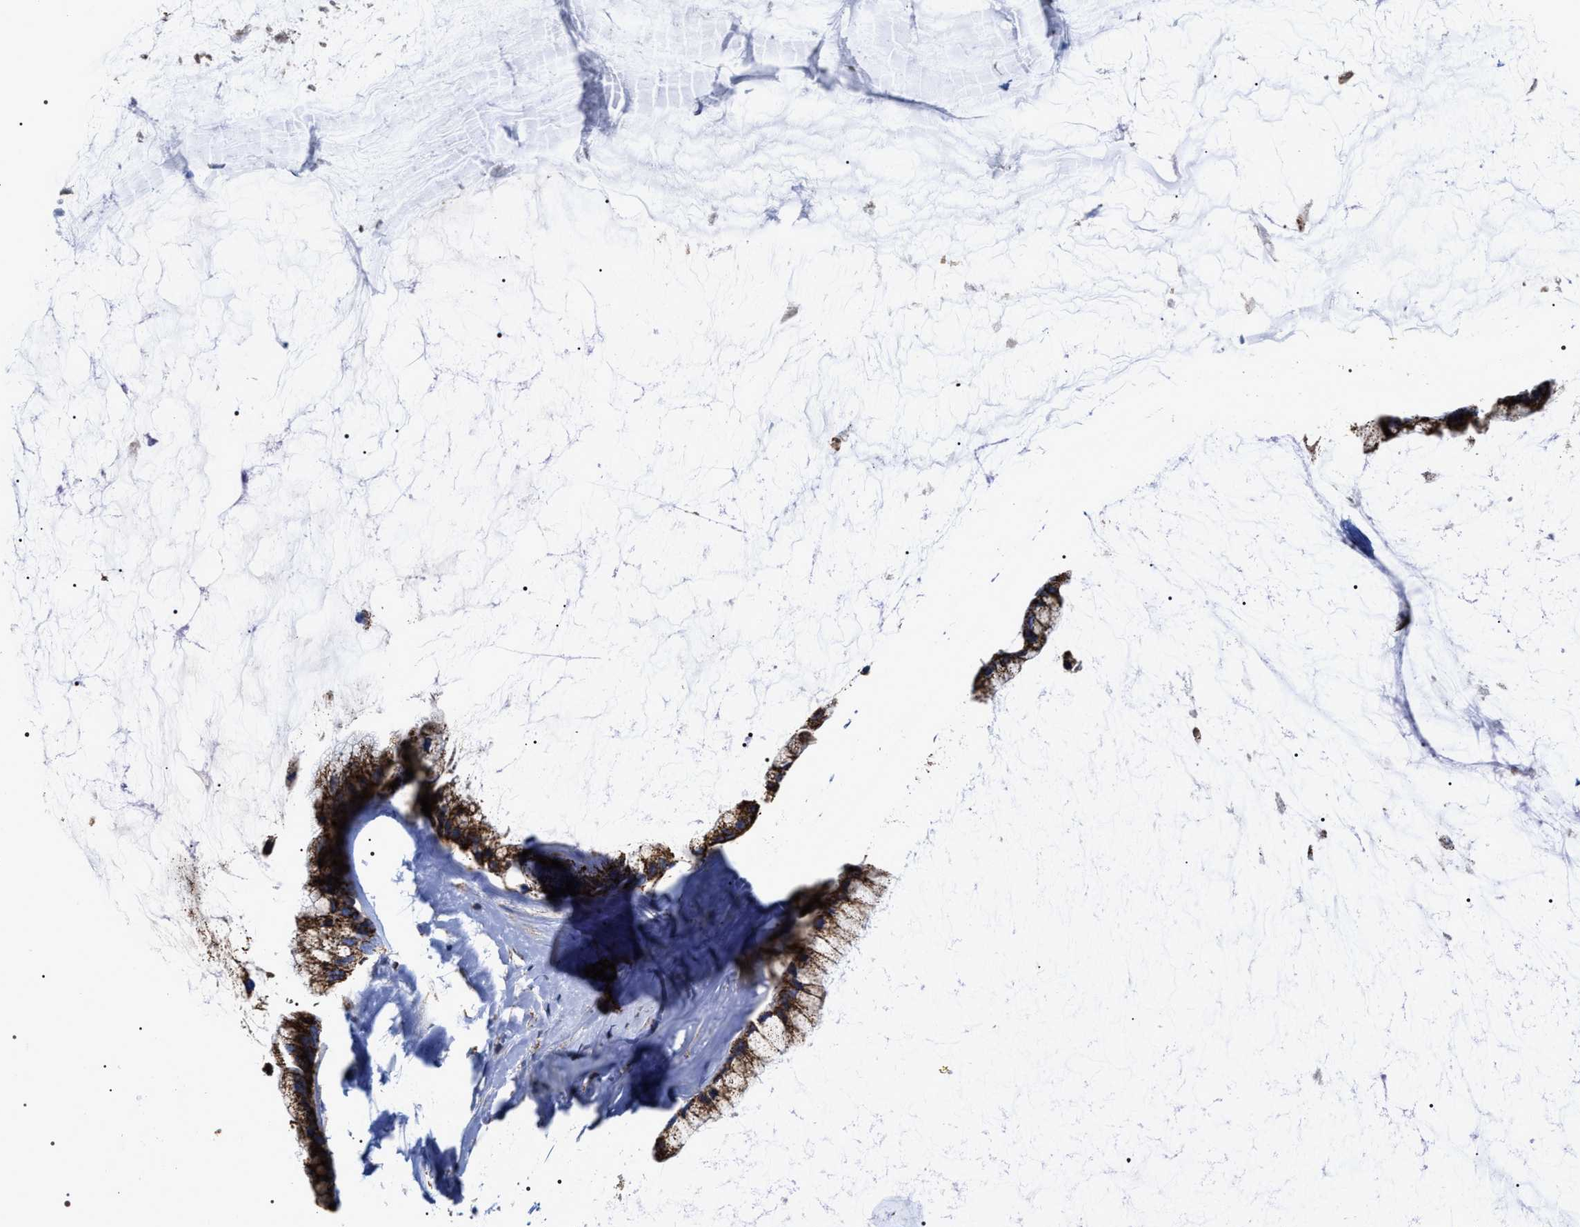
{"staining": {"intensity": "strong", "quantity": ">75%", "location": "cytoplasmic/membranous"}, "tissue": "ovarian cancer", "cell_type": "Tumor cells", "image_type": "cancer", "snomed": [{"axis": "morphology", "description": "Cystadenocarcinoma, mucinous, NOS"}, {"axis": "topography", "description": "Ovary"}], "caption": "The image displays immunohistochemical staining of mucinous cystadenocarcinoma (ovarian). There is strong cytoplasmic/membranous staining is present in approximately >75% of tumor cells. The protein is stained brown, and the nuclei are stained in blue (DAB IHC with brightfield microscopy, high magnification).", "gene": "COG5", "patient": {"sex": "female", "age": 39}}